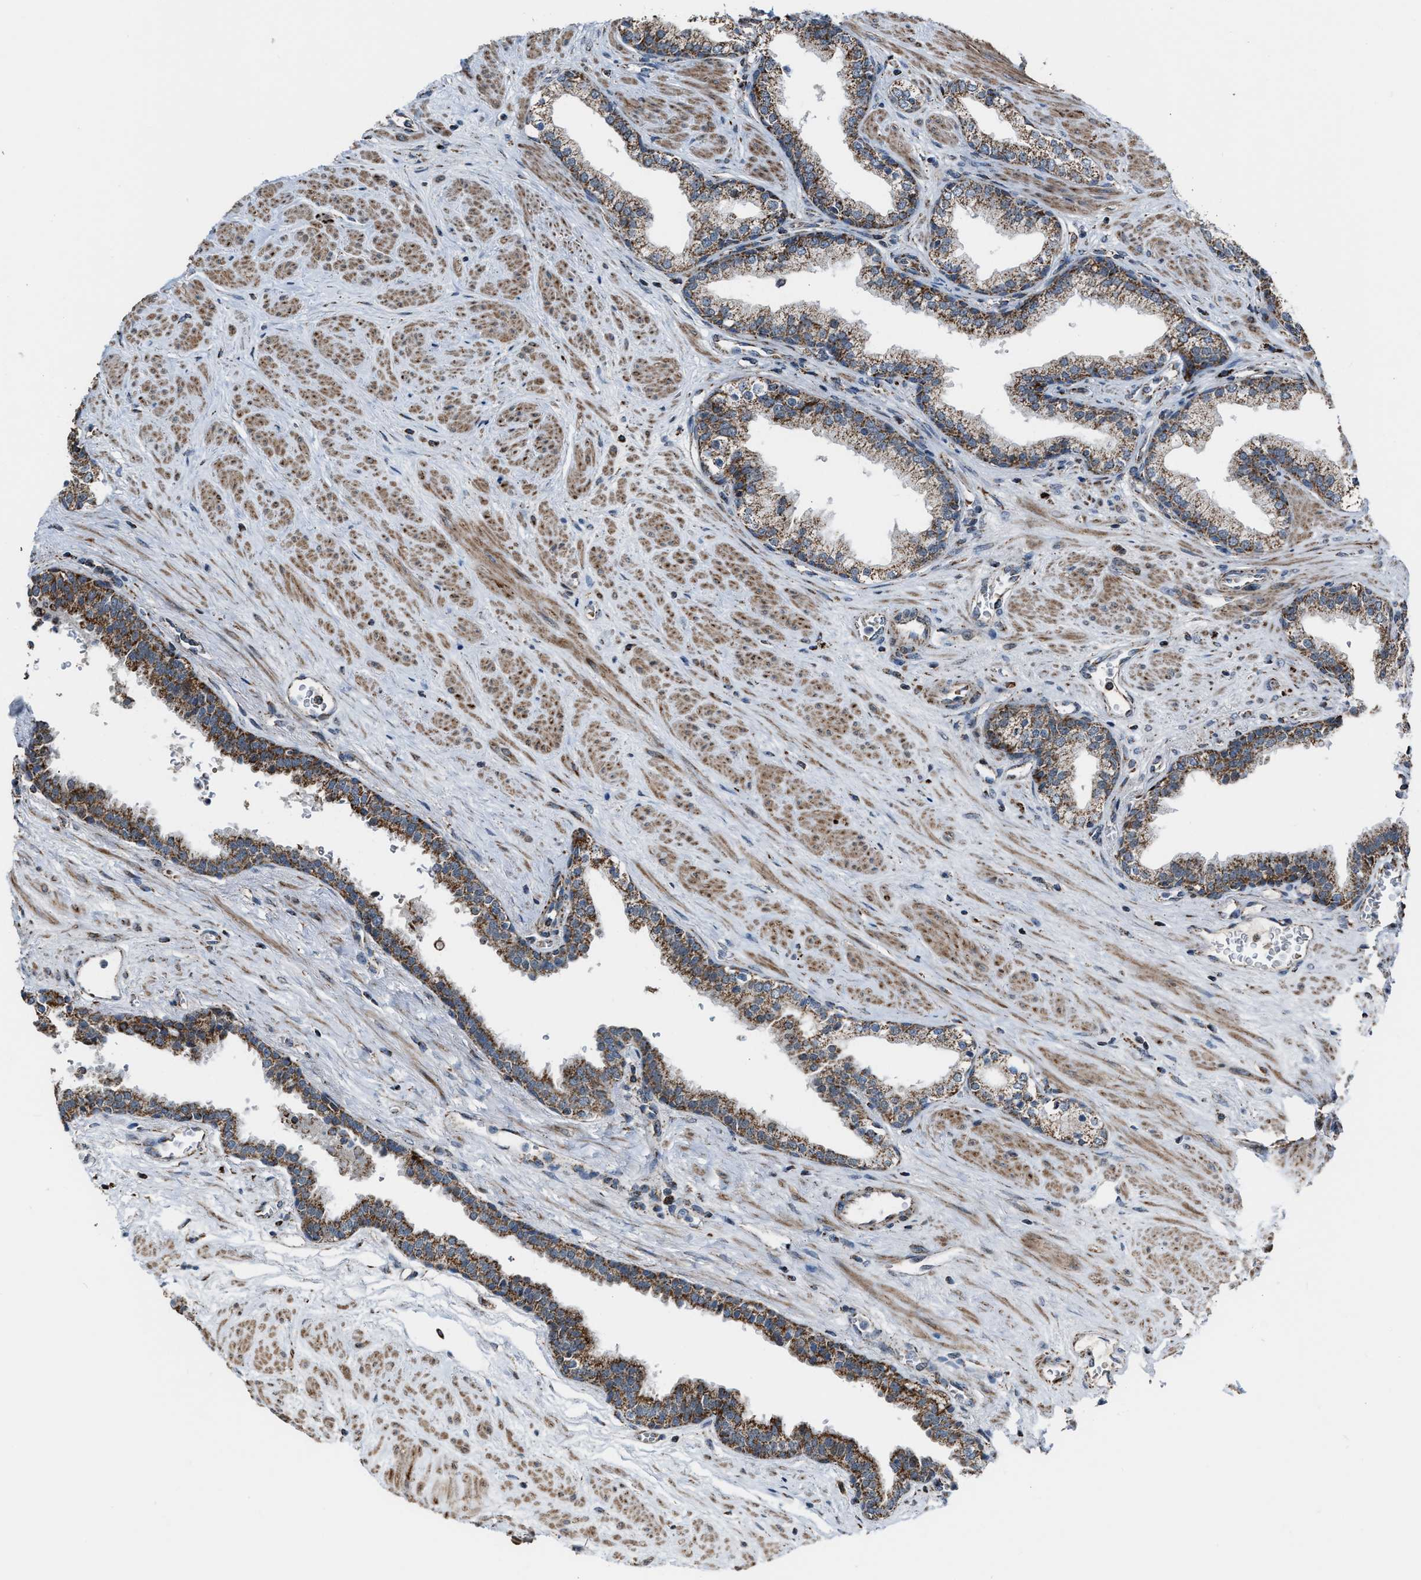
{"staining": {"intensity": "moderate", "quantity": ">75%", "location": "cytoplasmic/membranous"}, "tissue": "prostate", "cell_type": "Glandular cells", "image_type": "normal", "snomed": [{"axis": "morphology", "description": "Normal tissue, NOS"}, {"axis": "topography", "description": "Prostate"}], "caption": "Immunohistochemical staining of unremarkable prostate demonstrates medium levels of moderate cytoplasmic/membranous staining in approximately >75% of glandular cells. Immunohistochemistry (ihc) stains the protein of interest in brown and the nuclei are stained blue.", "gene": "CHN2", "patient": {"sex": "male", "age": 51}}